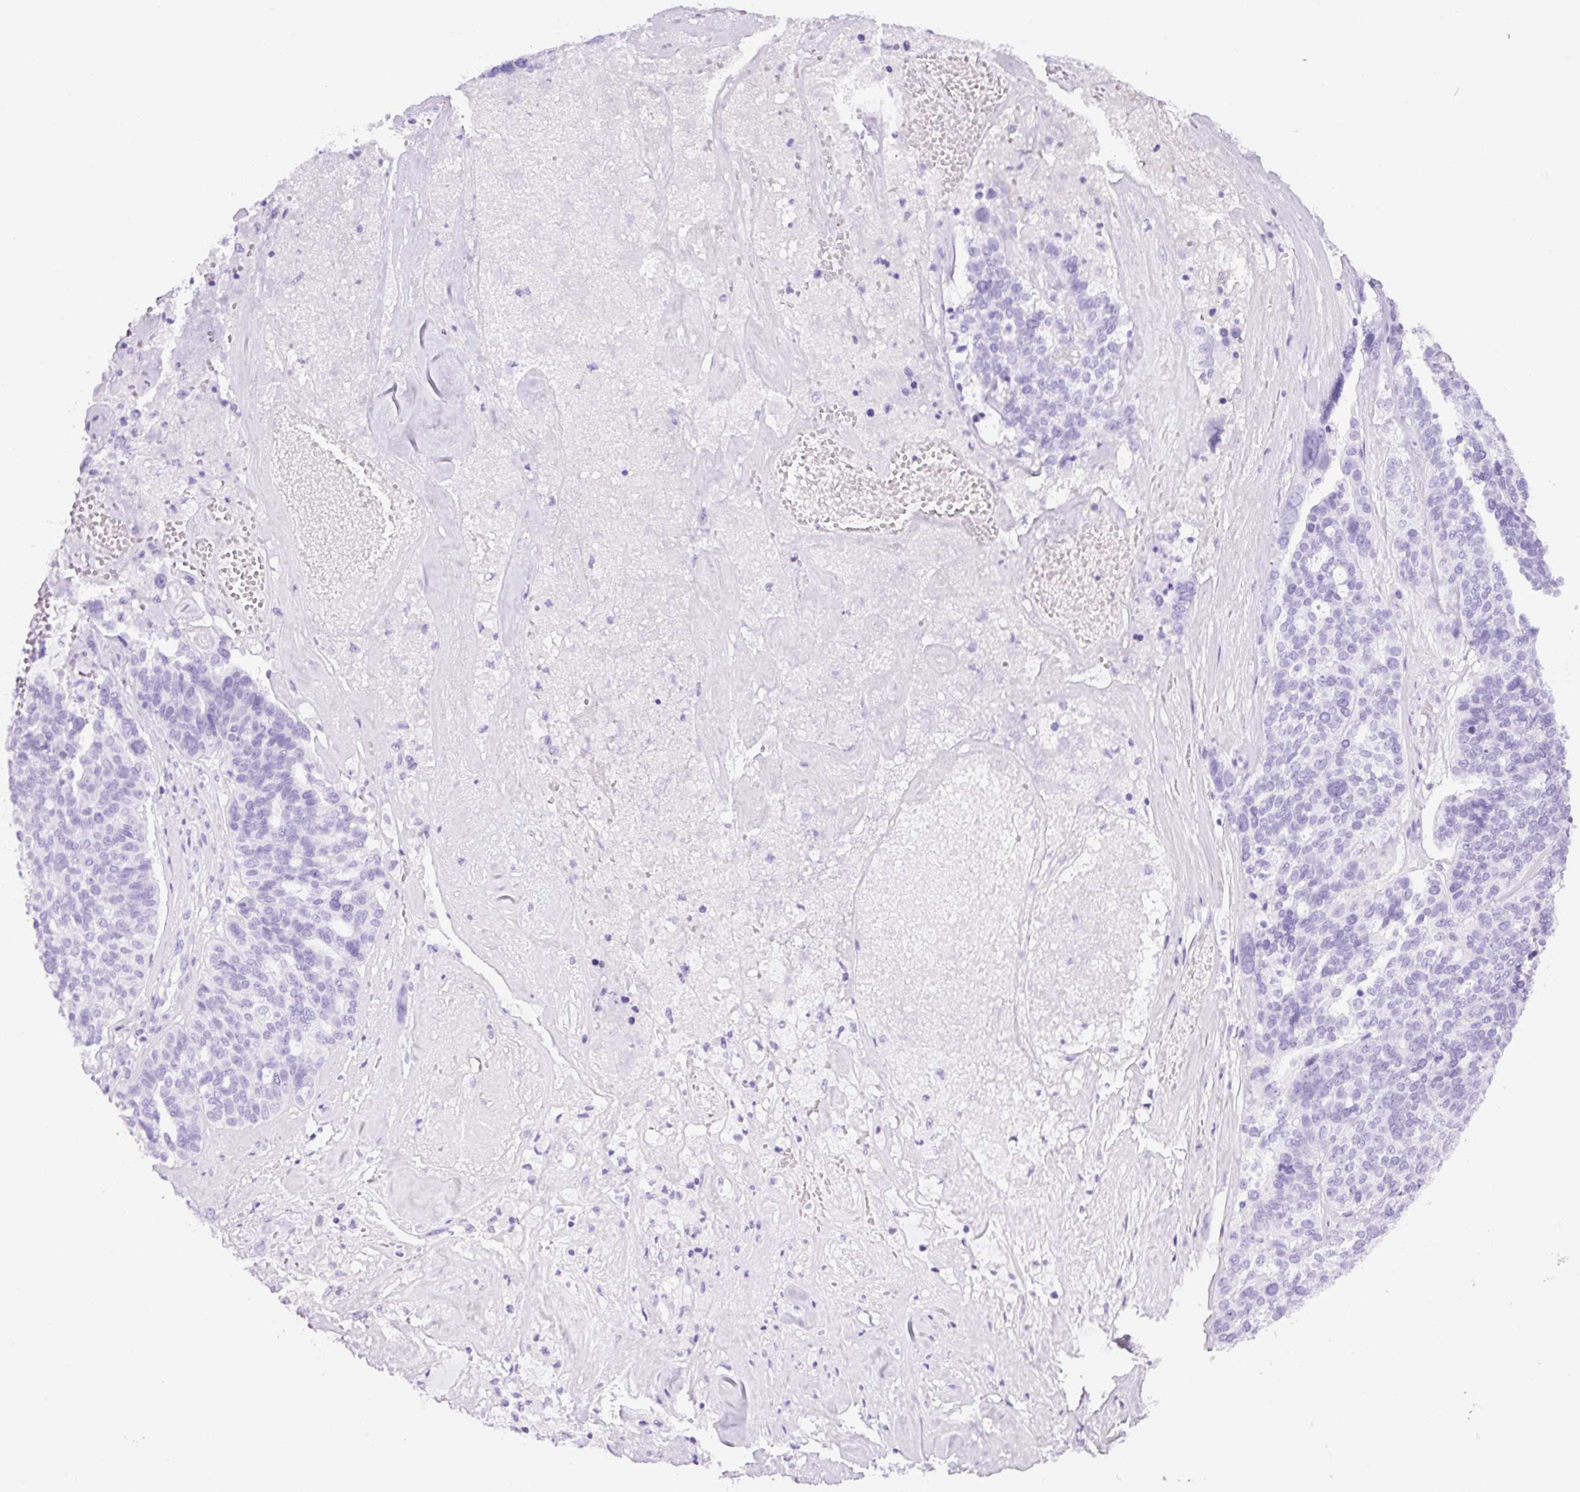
{"staining": {"intensity": "negative", "quantity": "none", "location": "none"}, "tissue": "ovarian cancer", "cell_type": "Tumor cells", "image_type": "cancer", "snomed": [{"axis": "morphology", "description": "Cystadenocarcinoma, serous, NOS"}, {"axis": "topography", "description": "Ovary"}], "caption": "Immunohistochemistry of ovarian cancer (serous cystadenocarcinoma) displays no expression in tumor cells.", "gene": "TMEM200B", "patient": {"sex": "female", "age": 59}}